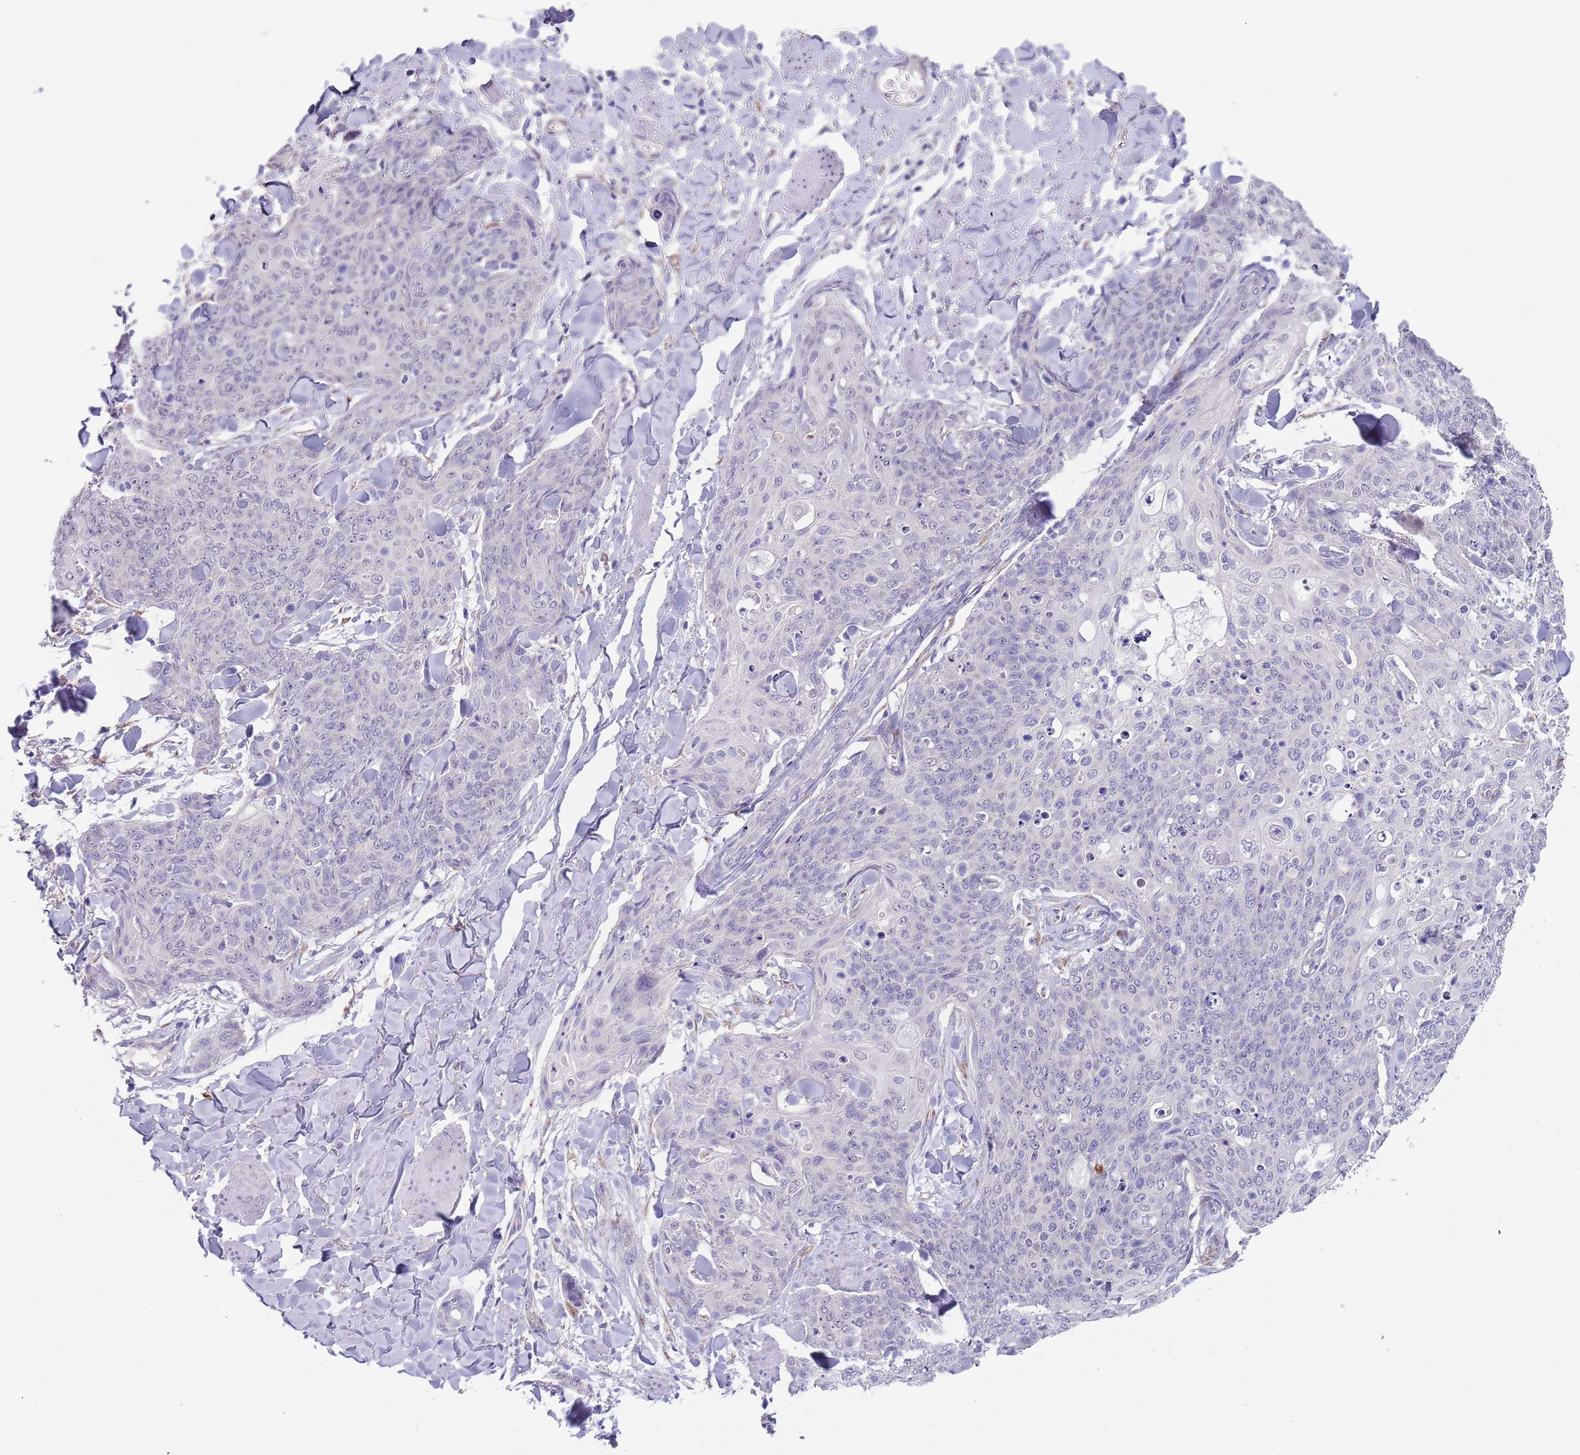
{"staining": {"intensity": "negative", "quantity": "none", "location": "none"}, "tissue": "skin cancer", "cell_type": "Tumor cells", "image_type": "cancer", "snomed": [{"axis": "morphology", "description": "Squamous cell carcinoma, NOS"}, {"axis": "topography", "description": "Skin"}, {"axis": "topography", "description": "Vulva"}], "caption": "Skin cancer was stained to show a protein in brown. There is no significant expression in tumor cells.", "gene": "TNRC6C", "patient": {"sex": "female", "age": 85}}